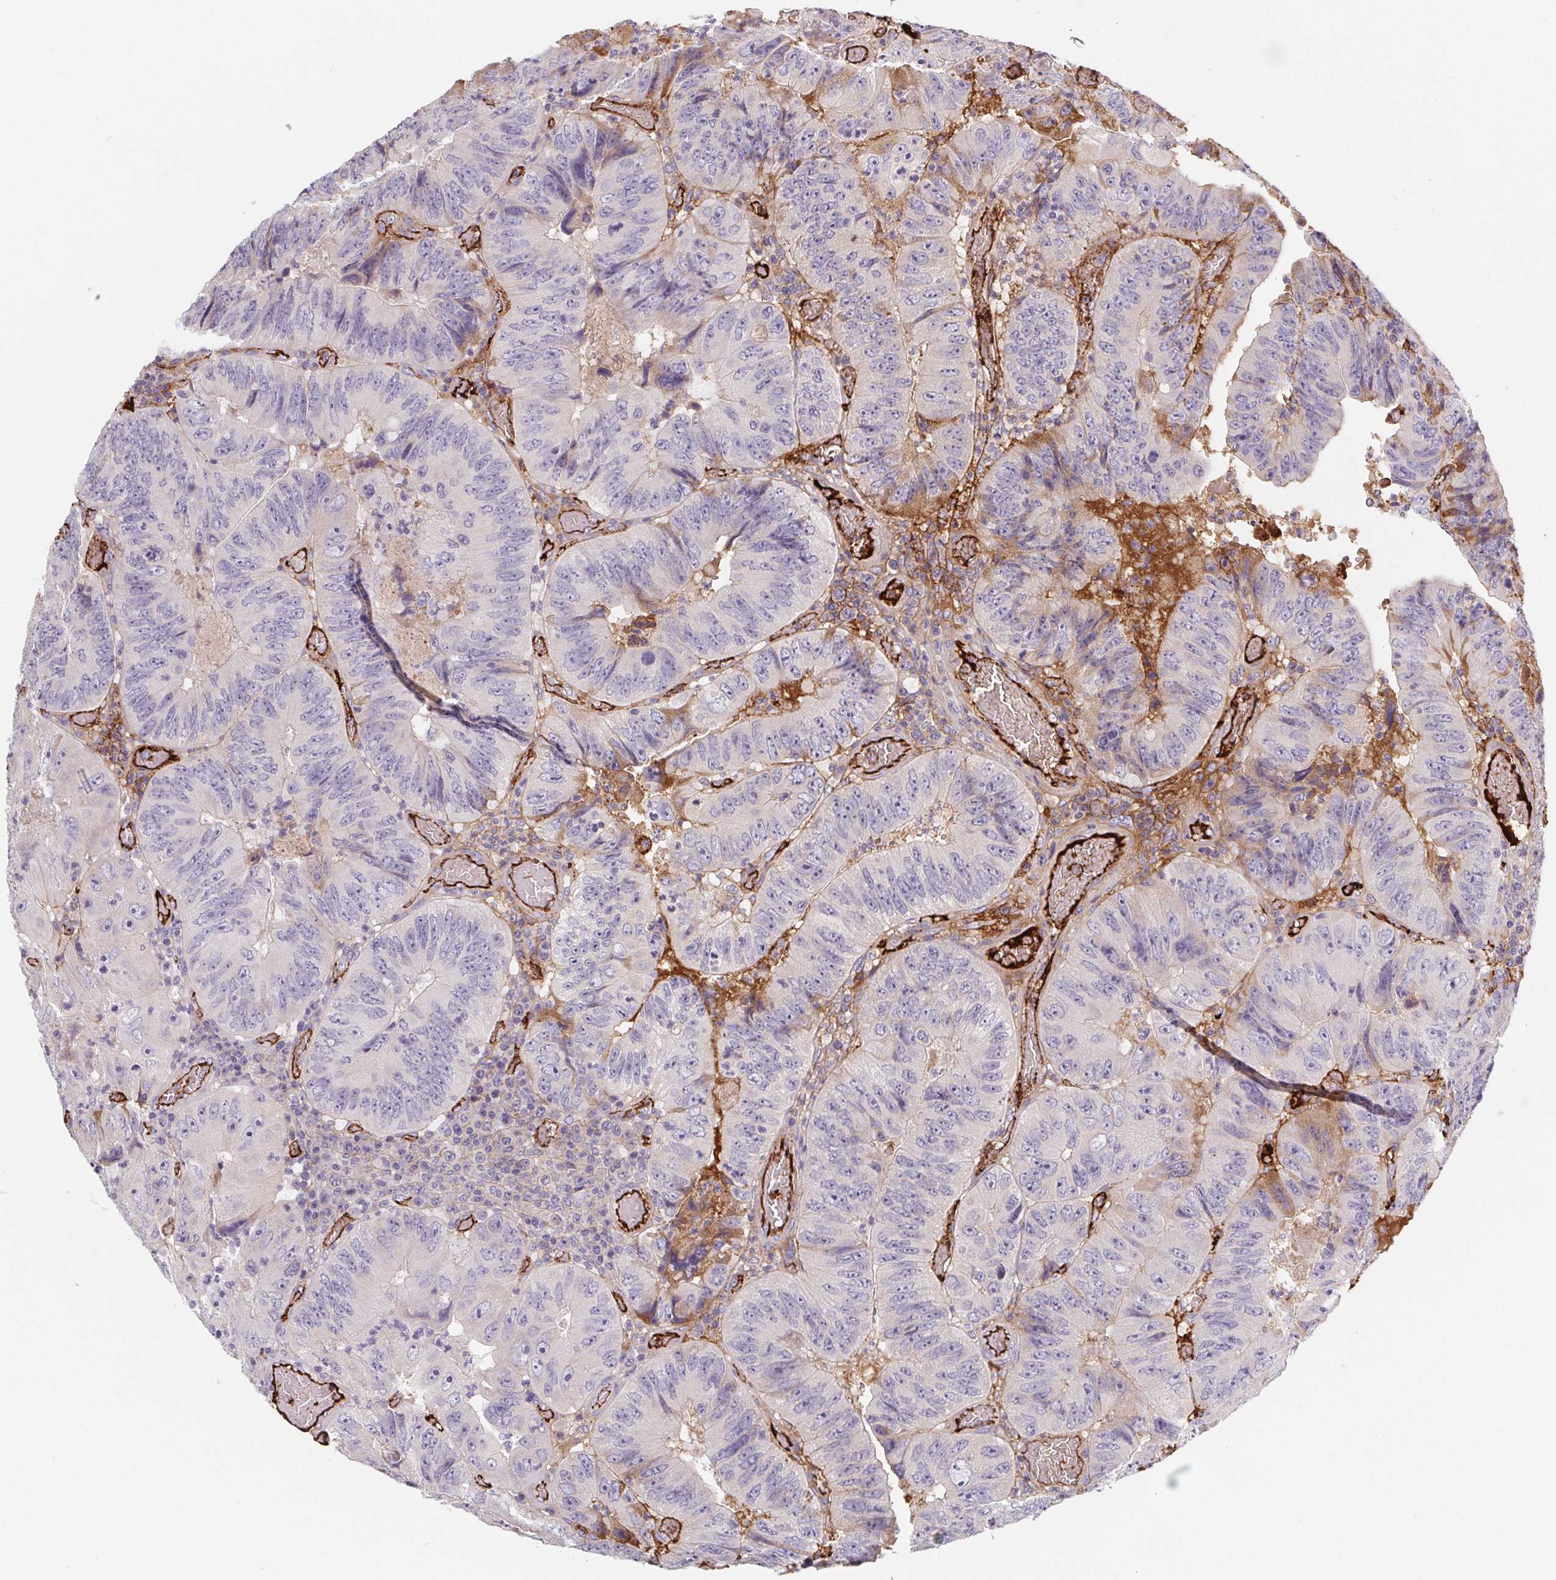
{"staining": {"intensity": "negative", "quantity": "none", "location": "none"}, "tissue": "colorectal cancer", "cell_type": "Tumor cells", "image_type": "cancer", "snomed": [{"axis": "morphology", "description": "Adenocarcinoma, NOS"}, {"axis": "topography", "description": "Colon"}], "caption": "Histopathology image shows no protein expression in tumor cells of colorectal adenocarcinoma tissue.", "gene": "LPA", "patient": {"sex": "female", "age": 84}}